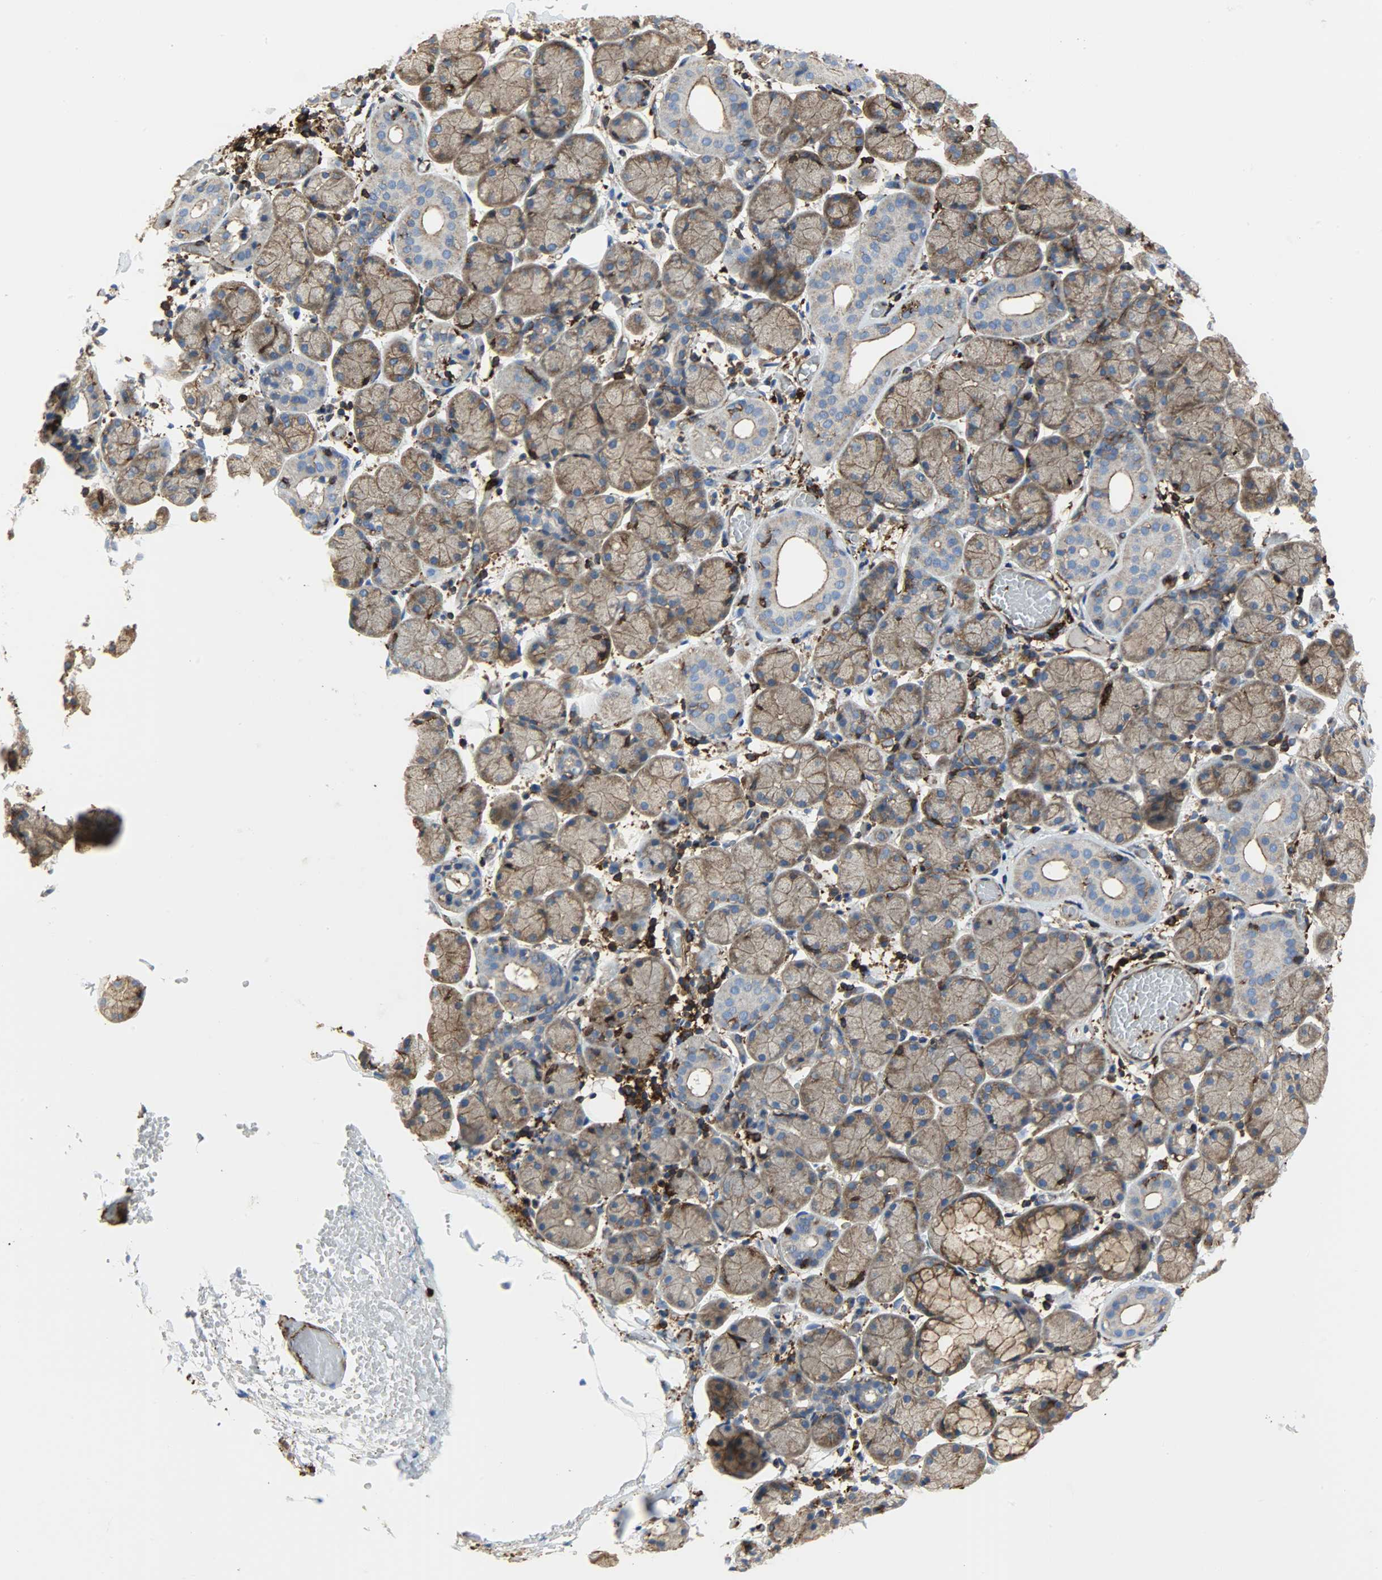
{"staining": {"intensity": "strong", "quantity": ">75%", "location": "cytoplasmic/membranous"}, "tissue": "salivary gland", "cell_type": "Glandular cells", "image_type": "normal", "snomed": [{"axis": "morphology", "description": "Normal tissue, NOS"}, {"axis": "topography", "description": "Salivary gland"}], "caption": "The image displays immunohistochemical staining of unremarkable salivary gland. There is strong cytoplasmic/membranous staining is seen in approximately >75% of glandular cells. The protein is stained brown, and the nuclei are stained in blue (DAB IHC with brightfield microscopy, high magnification).", "gene": "VASP", "patient": {"sex": "female", "age": 24}}